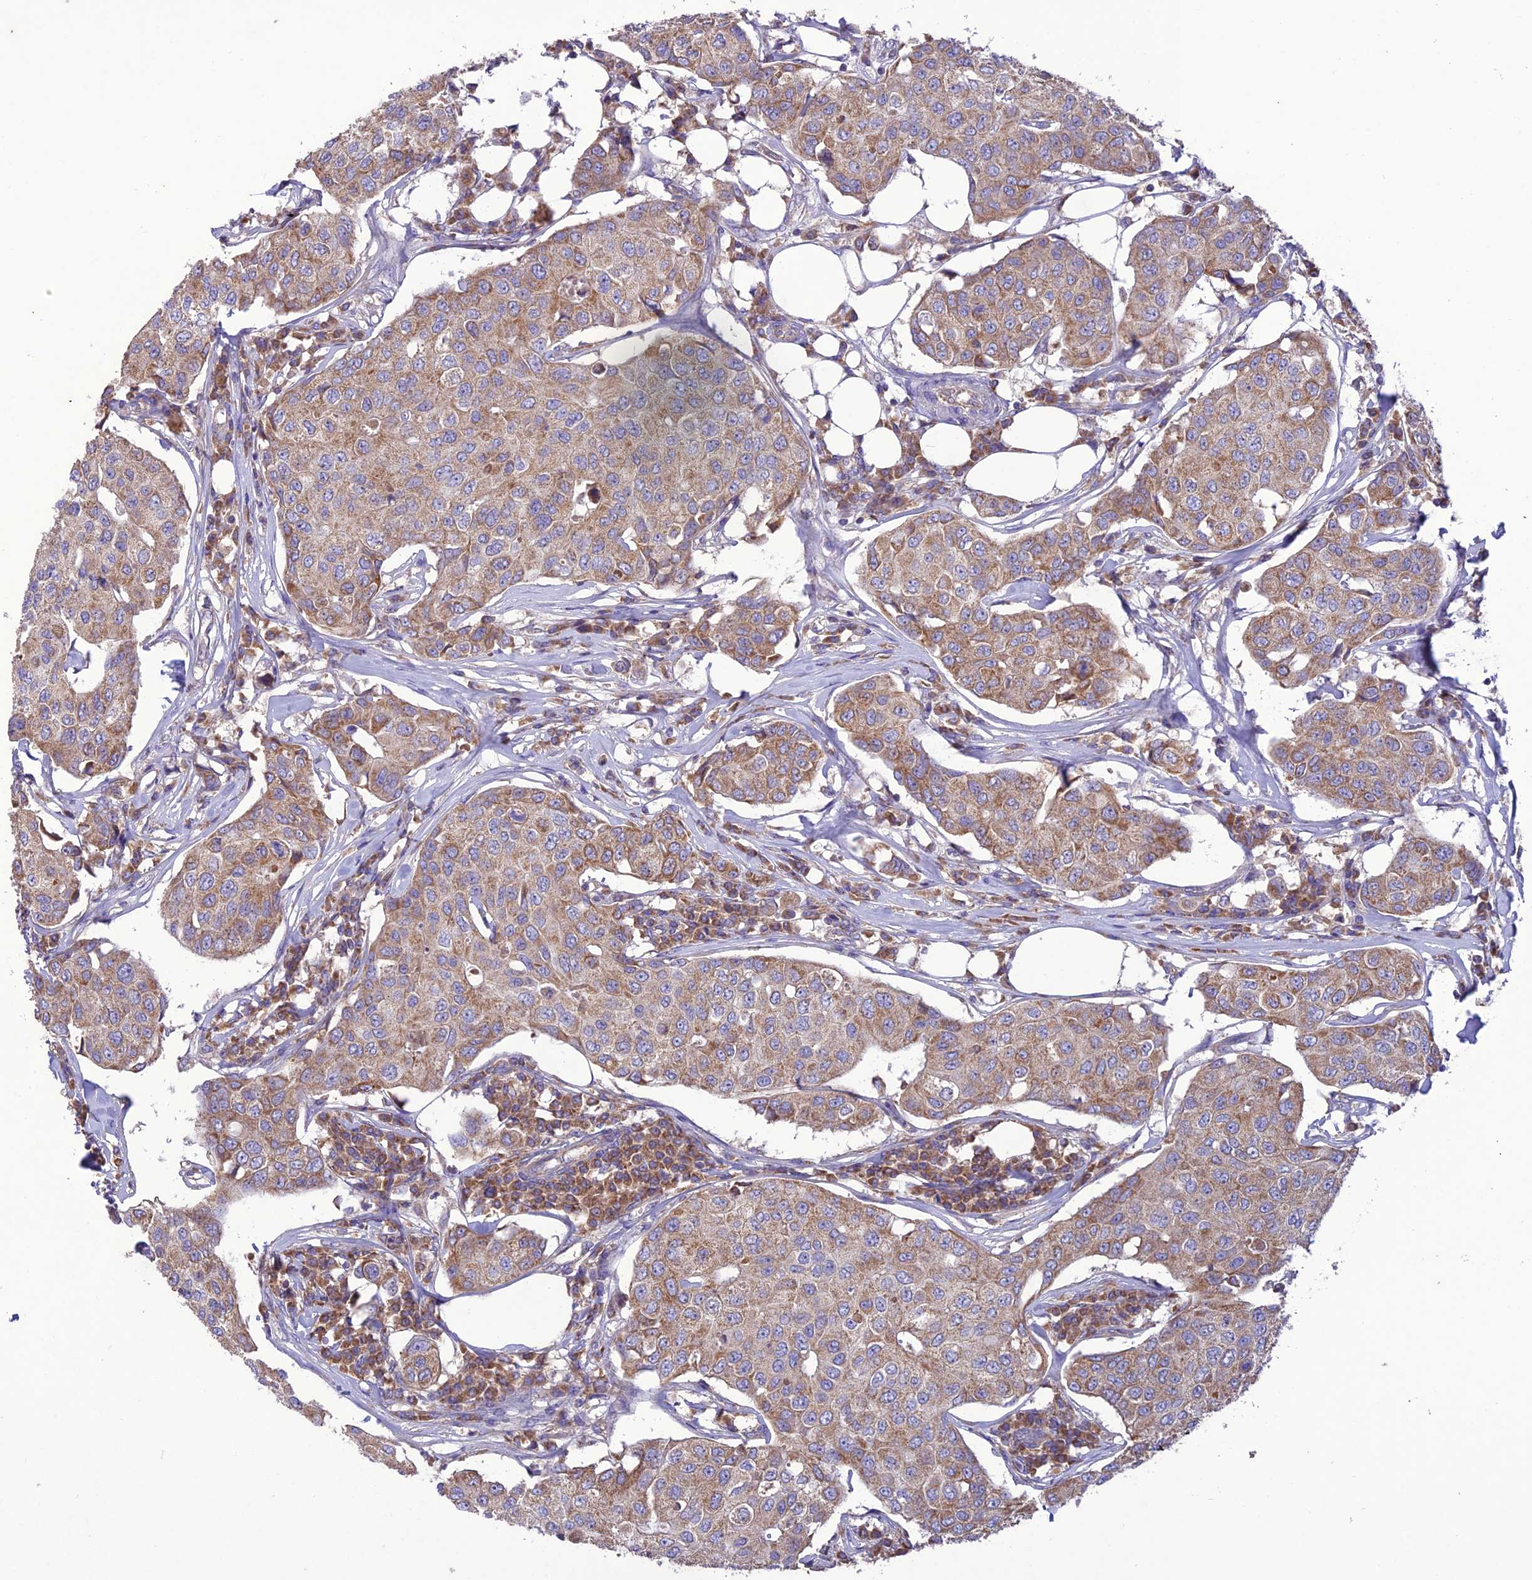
{"staining": {"intensity": "moderate", "quantity": "25%-75%", "location": "cytoplasmic/membranous"}, "tissue": "breast cancer", "cell_type": "Tumor cells", "image_type": "cancer", "snomed": [{"axis": "morphology", "description": "Duct carcinoma"}, {"axis": "topography", "description": "Breast"}], "caption": "Immunohistochemical staining of intraductal carcinoma (breast) exhibits medium levels of moderate cytoplasmic/membranous staining in about 25%-75% of tumor cells.", "gene": "NDUFAF1", "patient": {"sex": "female", "age": 80}}